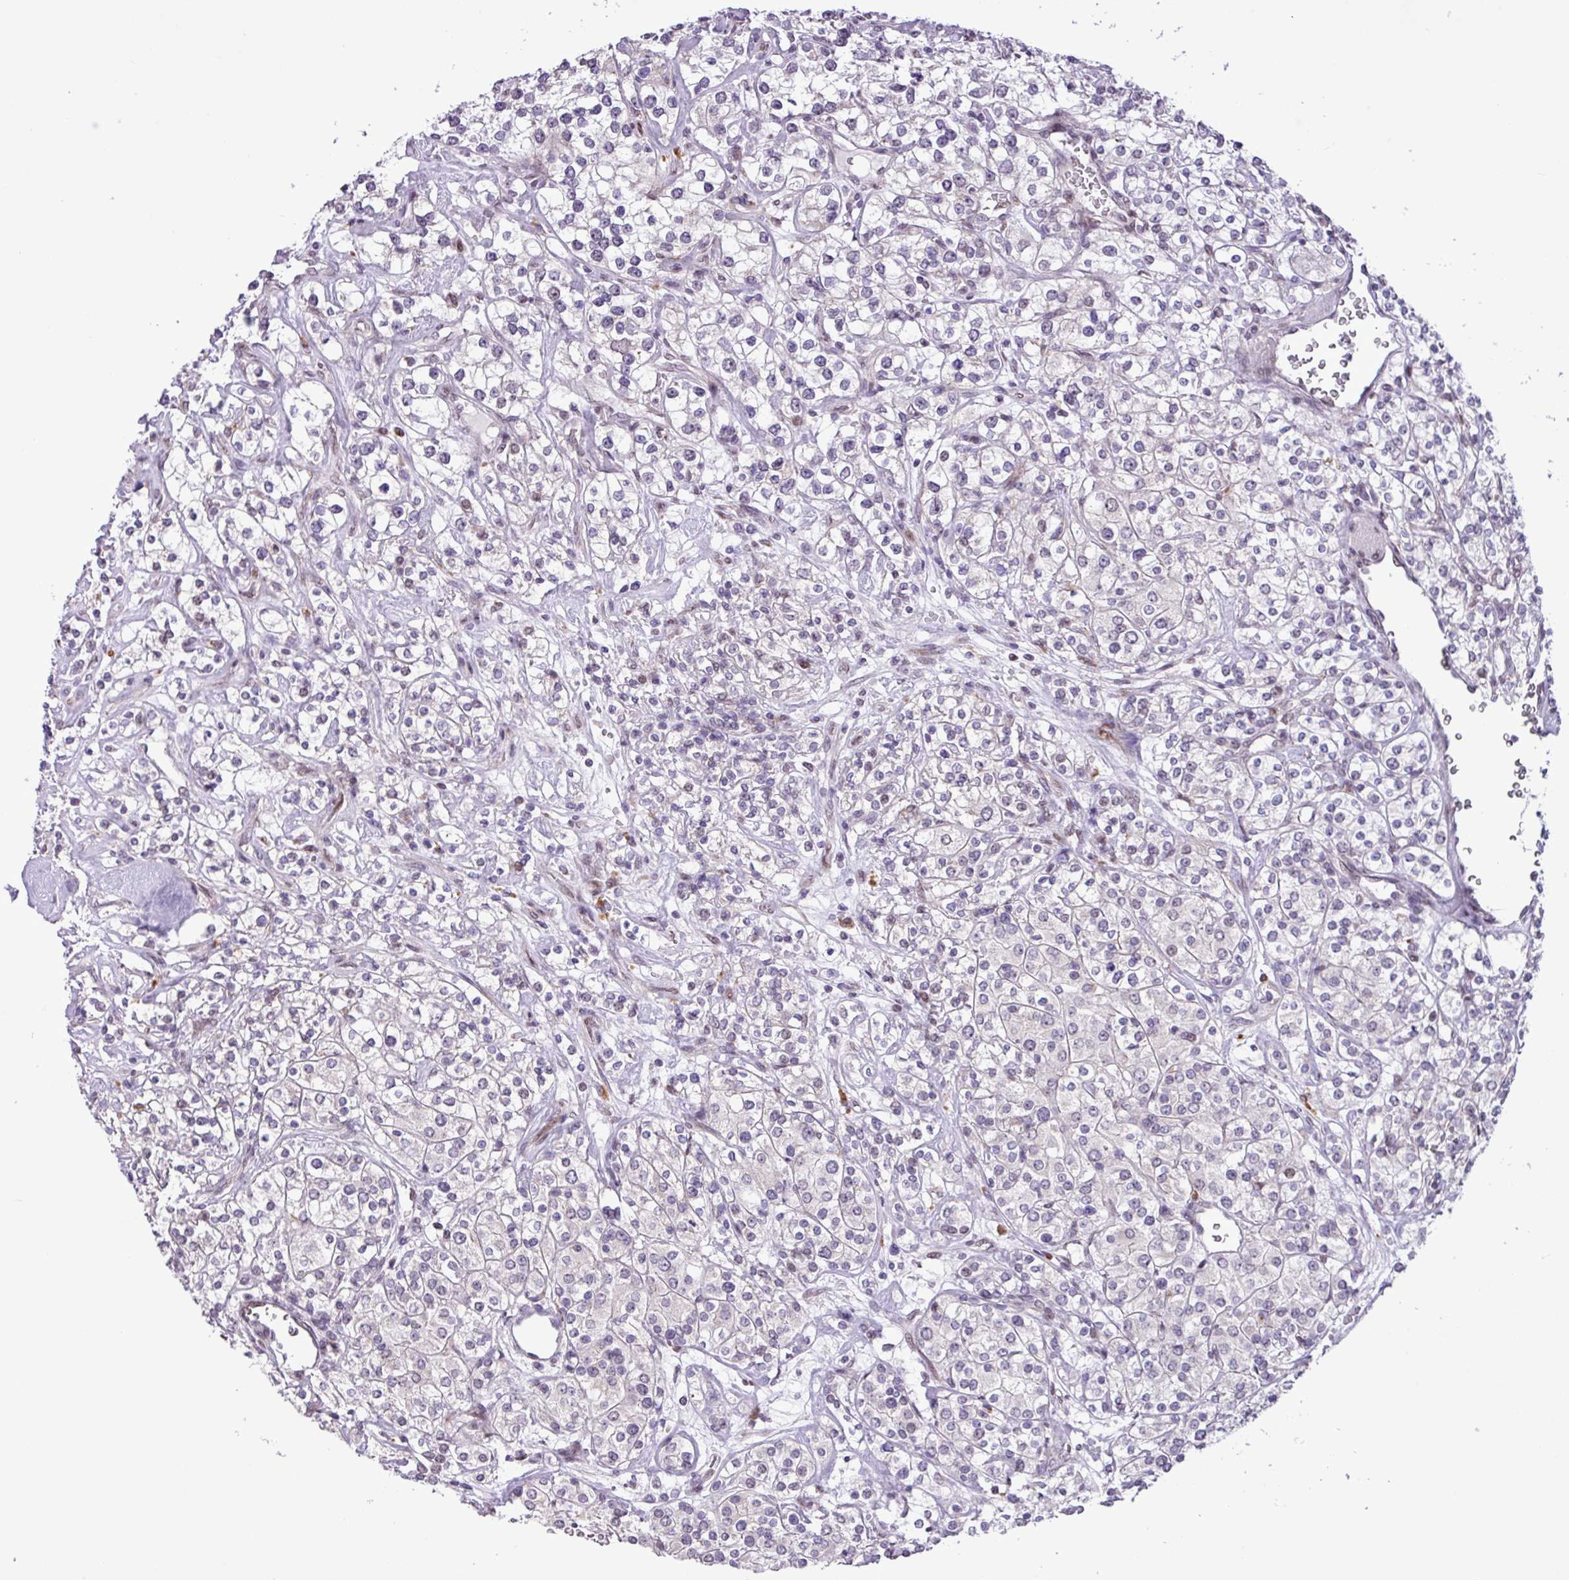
{"staining": {"intensity": "negative", "quantity": "none", "location": "none"}, "tissue": "renal cancer", "cell_type": "Tumor cells", "image_type": "cancer", "snomed": [{"axis": "morphology", "description": "Adenocarcinoma, NOS"}, {"axis": "topography", "description": "Kidney"}], "caption": "Renal cancer (adenocarcinoma) was stained to show a protein in brown. There is no significant positivity in tumor cells.", "gene": "ZNF354A", "patient": {"sex": "male", "age": 77}}